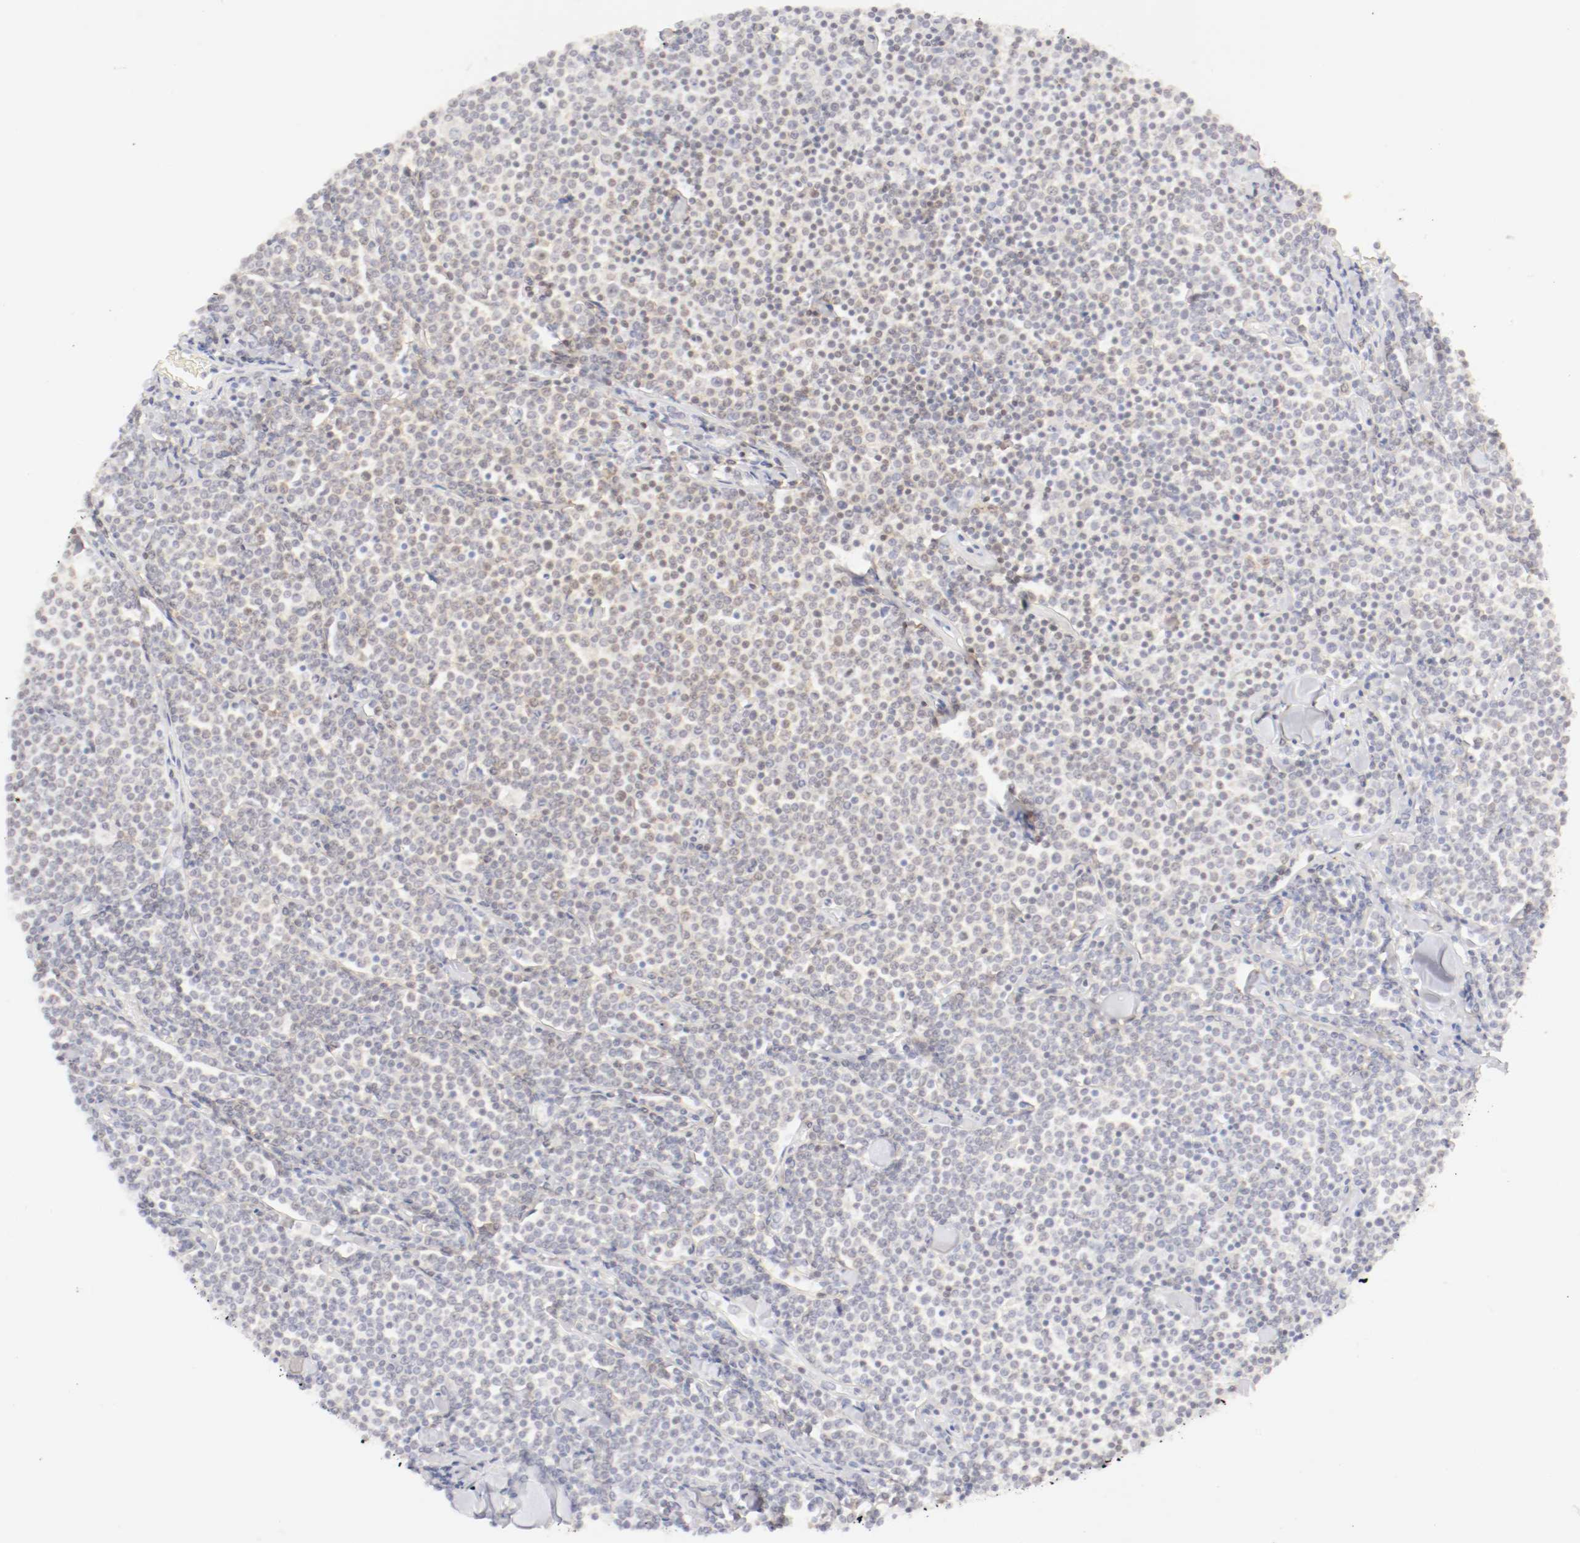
{"staining": {"intensity": "moderate", "quantity": ">75%", "location": "cytoplasmic/membranous,nuclear"}, "tissue": "lymphoma", "cell_type": "Tumor cells", "image_type": "cancer", "snomed": [{"axis": "morphology", "description": "Malignant lymphoma, non-Hodgkin's type, Low grade"}, {"axis": "topography", "description": "Soft tissue"}], "caption": "High-magnification brightfield microscopy of malignant lymphoma, non-Hodgkin's type (low-grade) stained with DAB (brown) and counterstained with hematoxylin (blue). tumor cells exhibit moderate cytoplasmic/membranous and nuclear positivity is appreciated in approximately>75% of cells.", "gene": "KIF2A", "patient": {"sex": "male", "age": 92}}